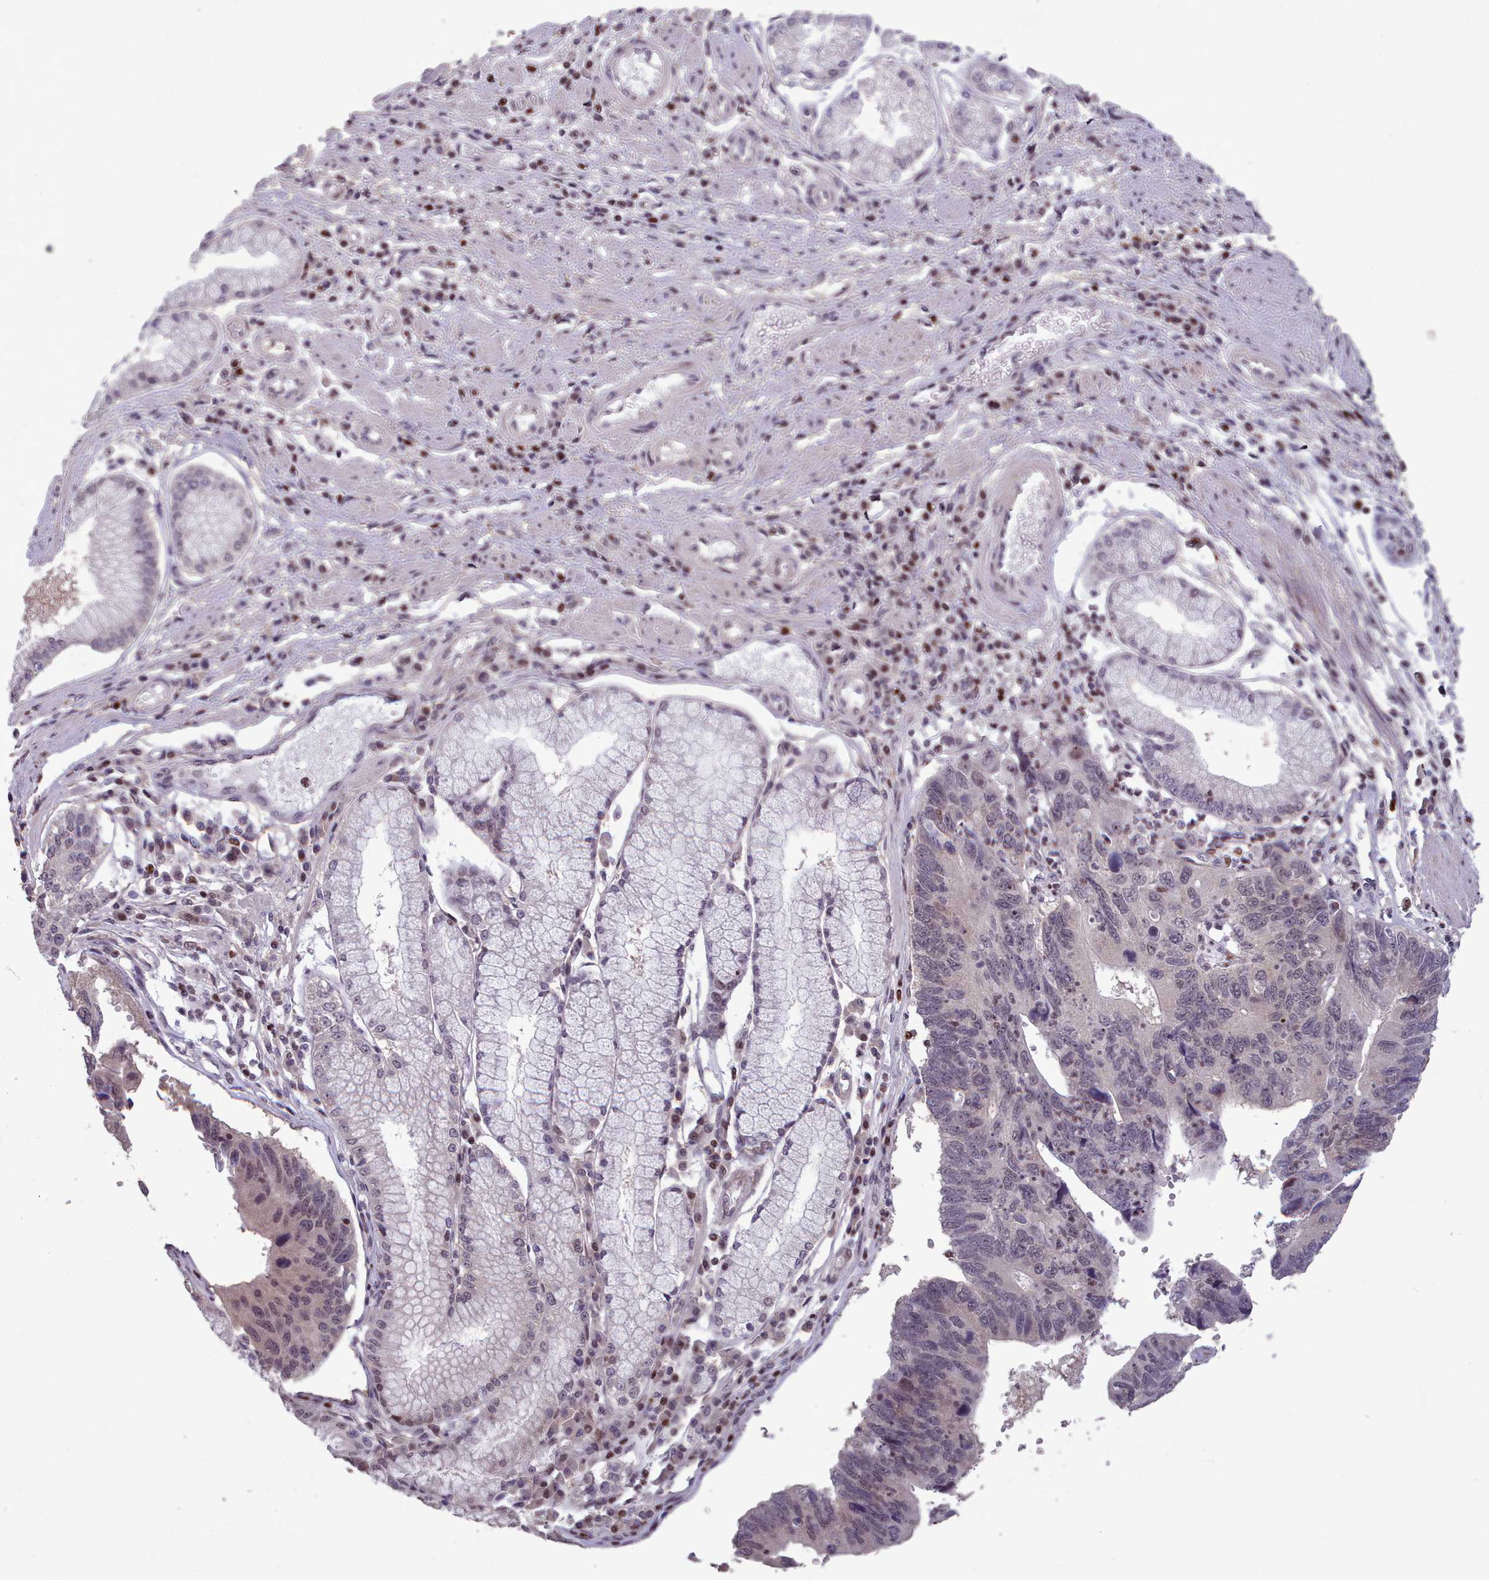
{"staining": {"intensity": "moderate", "quantity": "25%-75%", "location": "cytoplasmic/membranous,nuclear"}, "tissue": "stomach cancer", "cell_type": "Tumor cells", "image_type": "cancer", "snomed": [{"axis": "morphology", "description": "Adenocarcinoma, NOS"}, {"axis": "topography", "description": "Stomach"}], "caption": "The micrograph exhibits immunohistochemical staining of stomach adenocarcinoma. There is moderate cytoplasmic/membranous and nuclear staining is identified in about 25%-75% of tumor cells. Using DAB (3,3'-diaminobenzidine) (brown) and hematoxylin (blue) stains, captured at high magnification using brightfield microscopy.", "gene": "ENSA", "patient": {"sex": "male", "age": 59}}